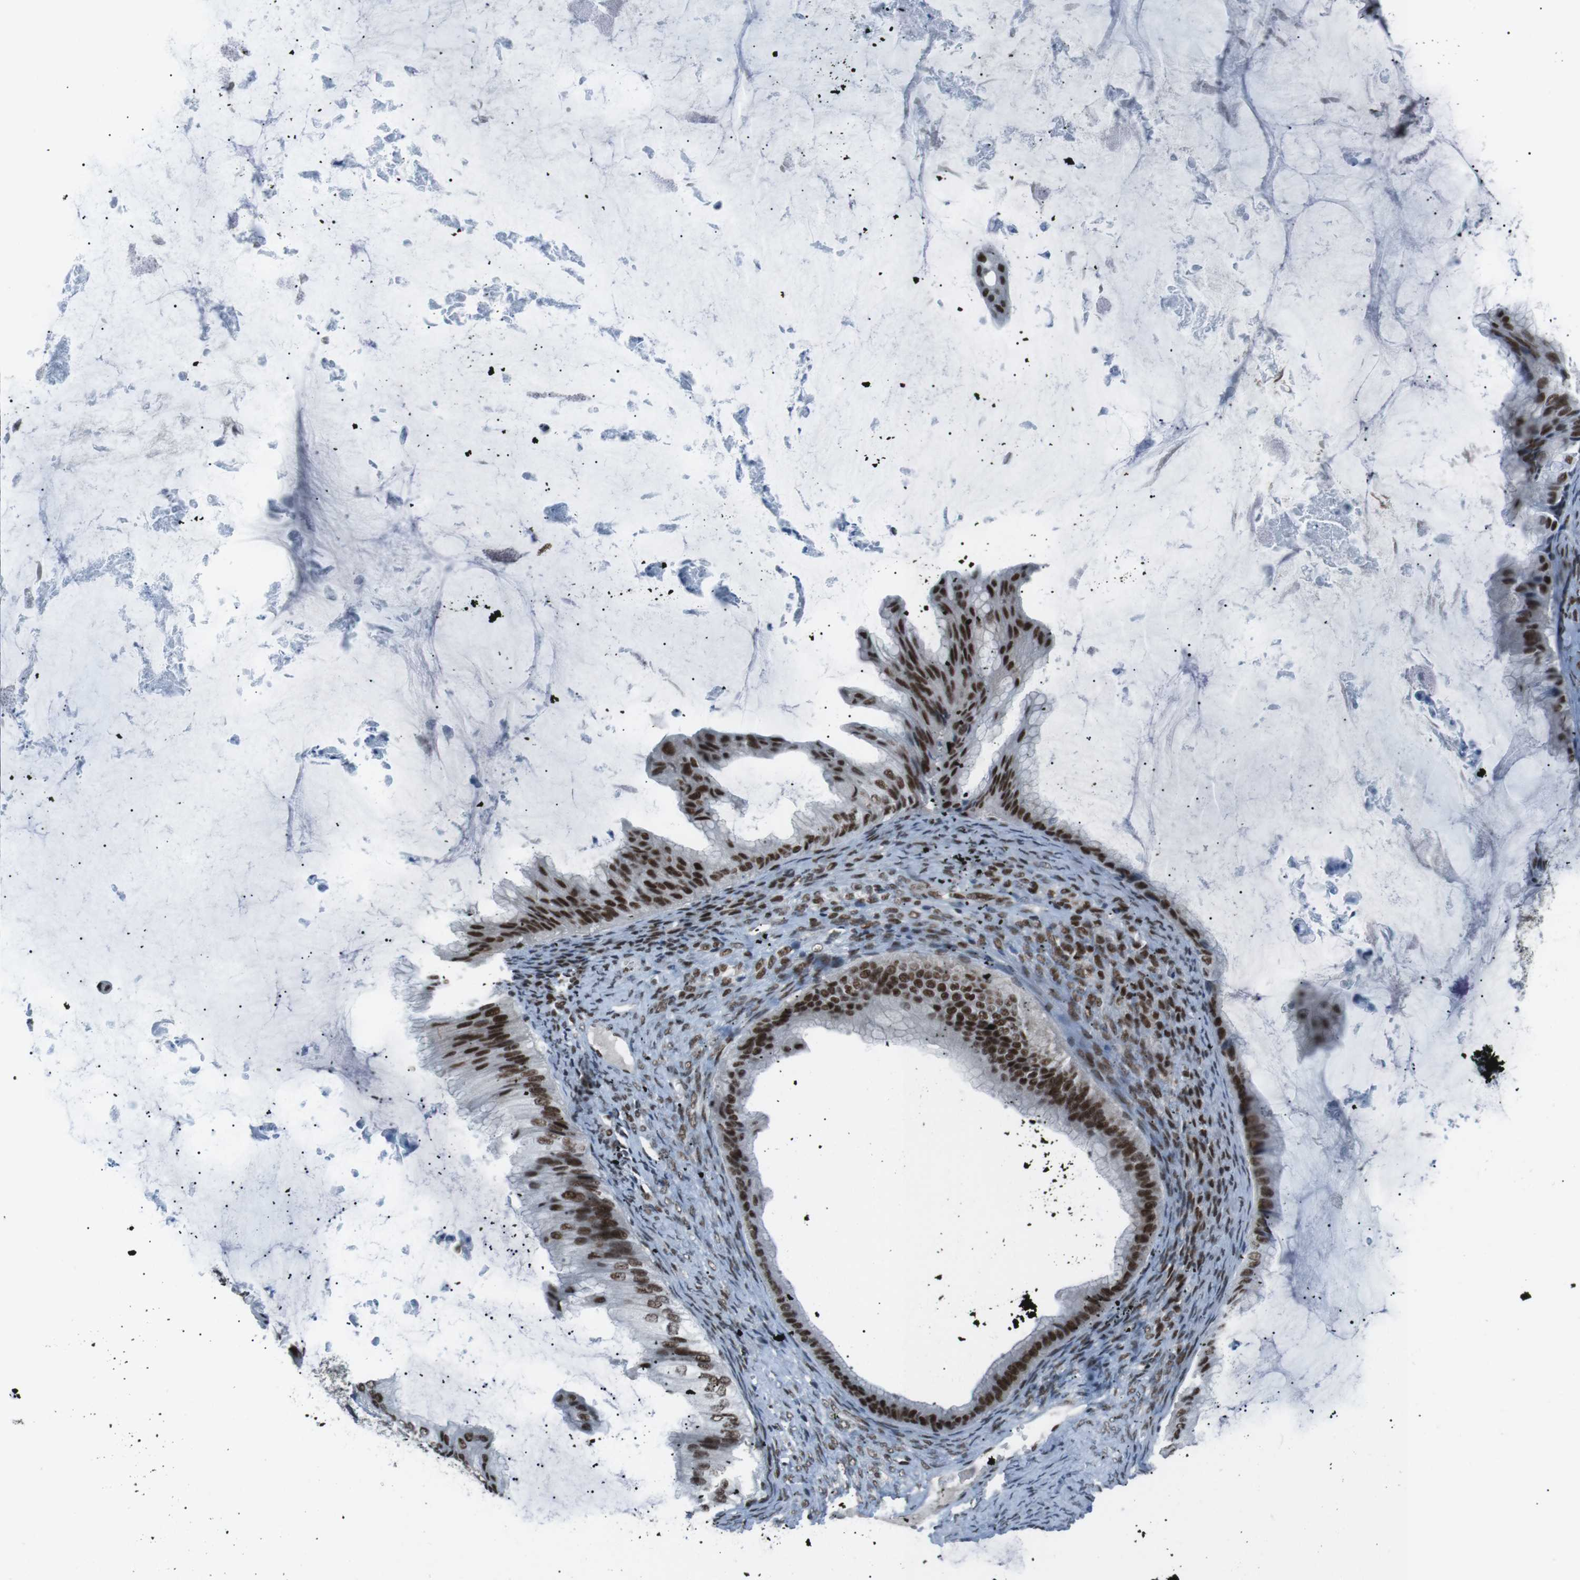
{"staining": {"intensity": "strong", "quantity": ">75%", "location": "nuclear"}, "tissue": "ovarian cancer", "cell_type": "Tumor cells", "image_type": "cancer", "snomed": [{"axis": "morphology", "description": "Cystadenocarcinoma, mucinous, NOS"}, {"axis": "topography", "description": "Ovary"}], "caption": "Protein positivity by immunohistochemistry demonstrates strong nuclear positivity in about >75% of tumor cells in mucinous cystadenocarcinoma (ovarian). (DAB IHC with brightfield microscopy, high magnification).", "gene": "TAF1", "patient": {"sex": "female", "age": 61}}